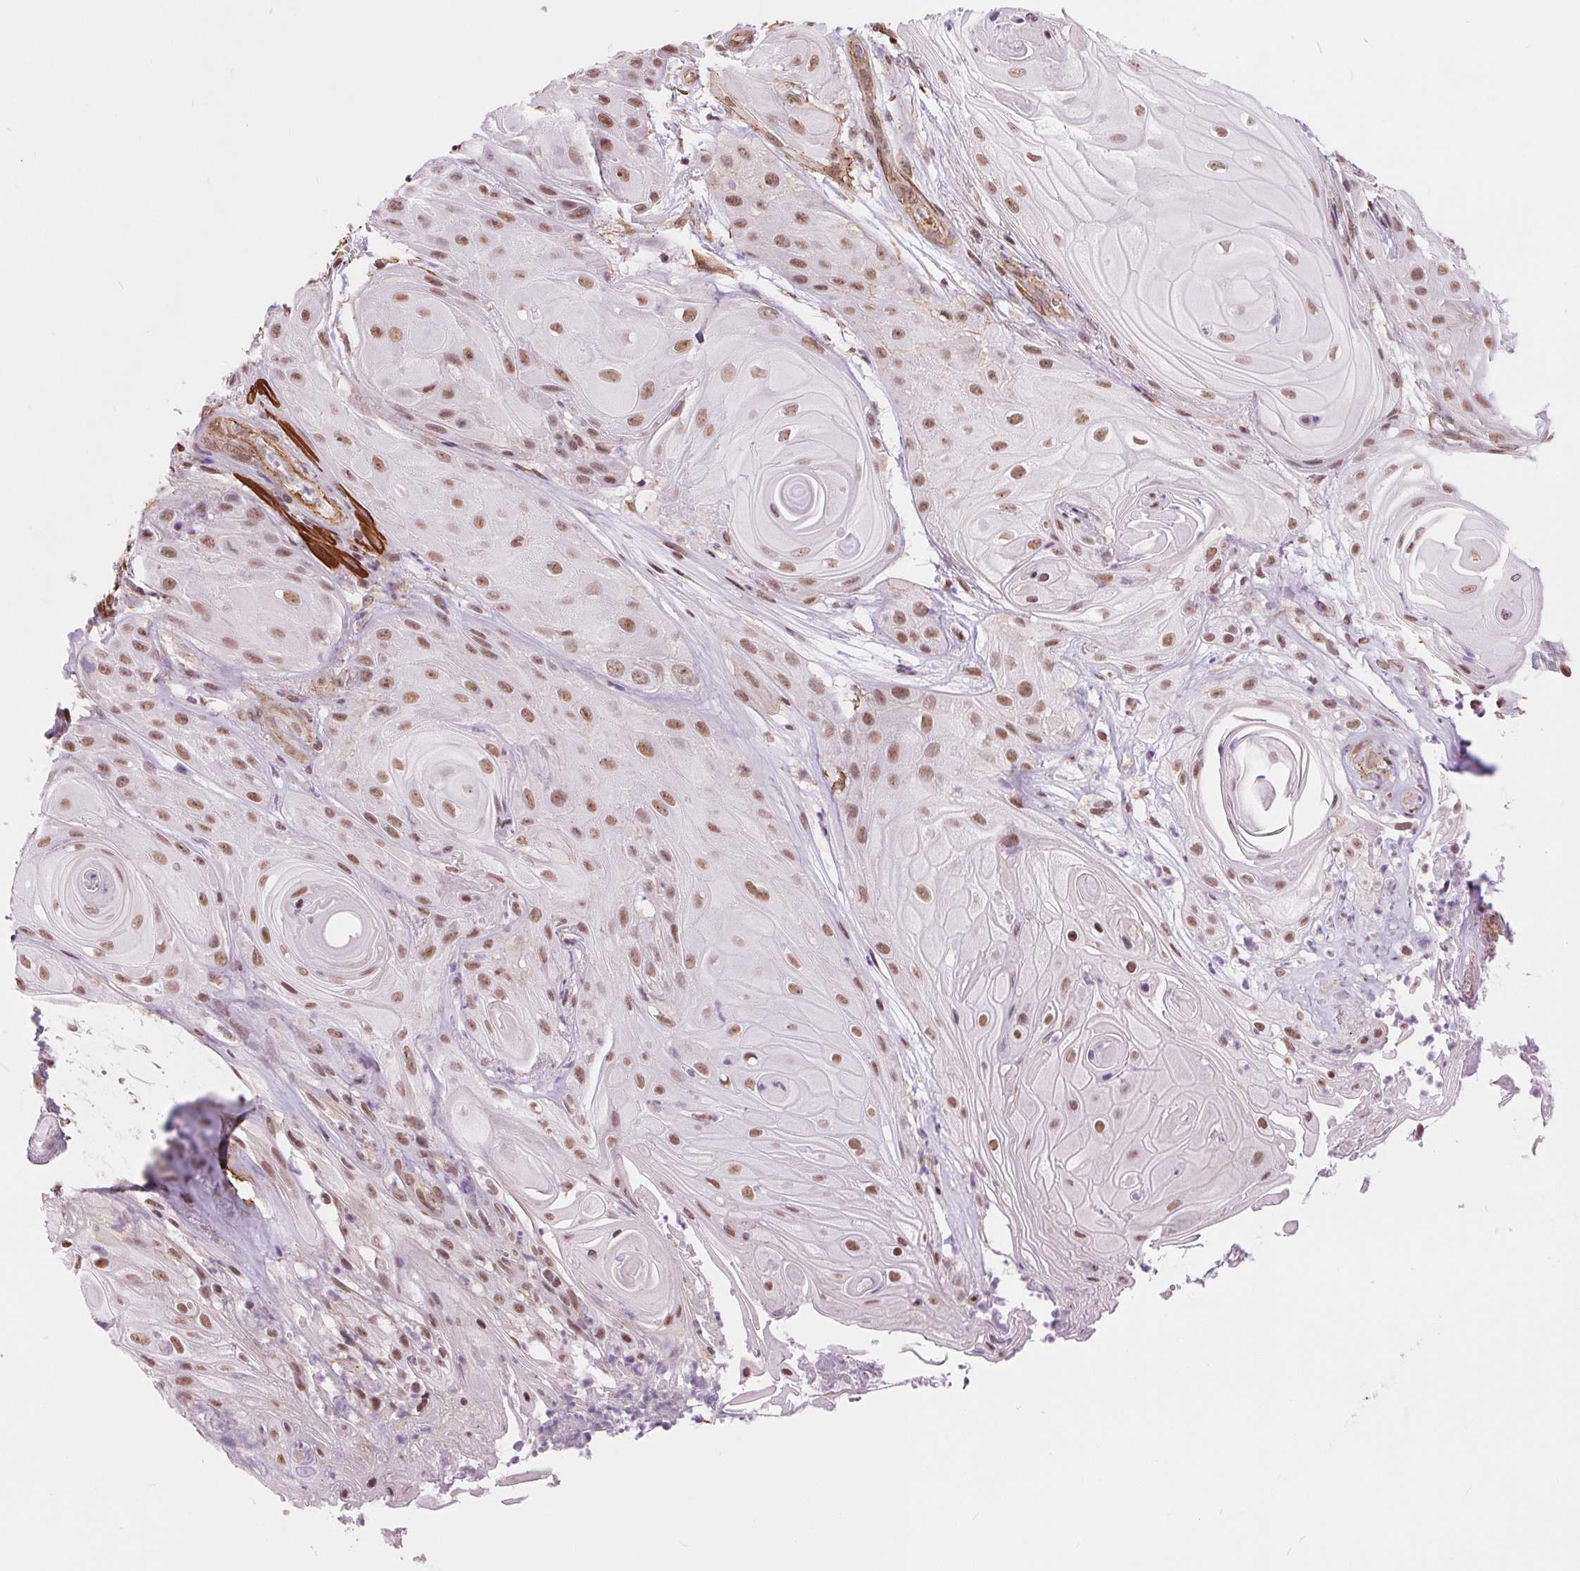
{"staining": {"intensity": "moderate", "quantity": ">75%", "location": "nuclear"}, "tissue": "skin cancer", "cell_type": "Tumor cells", "image_type": "cancer", "snomed": [{"axis": "morphology", "description": "Squamous cell carcinoma, NOS"}, {"axis": "topography", "description": "Skin"}], "caption": "Protein staining shows moderate nuclear positivity in about >75% of tumor cells in squamous cell carcinoma (skin). (Stains: DAB (3,3'-diaminobenzidine) in brown, nuclei in blue, Microscopy: brightfield microscopy at high magnification).", "gene": "BCAT1", "patient": {"sex": "male", "age": 62}}